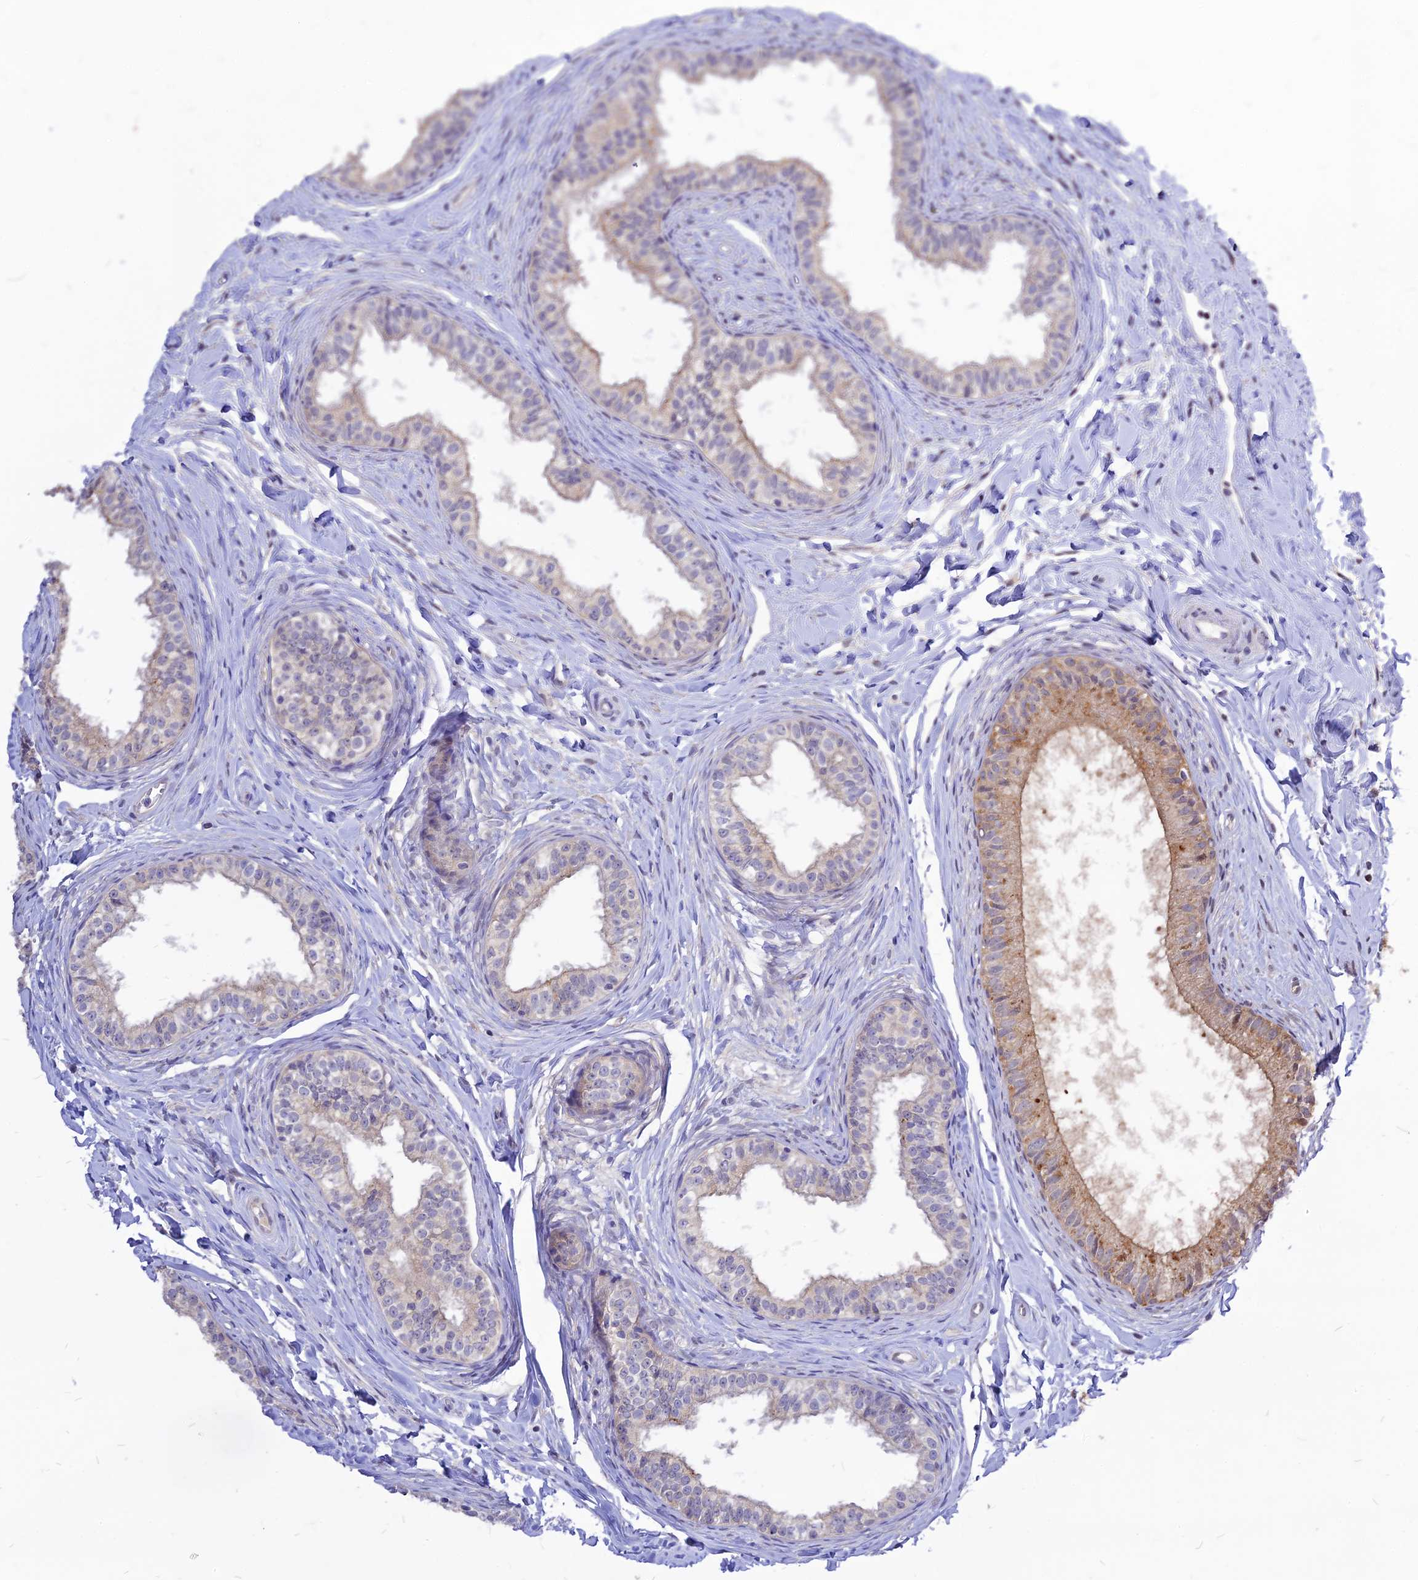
{"staining": {"intensity": "moderate", "quantity": "<25%", "location": "cytoplasmic/membranous"}, "tissue": "epididymis", "cell_type": "Glandular cells", "image_type": "normal", "snomed": [{"axis": "morphology", "description": "Normal tissue, NOS"}, {"axis": "topography", "description": "Epididymis"}], "caption": "Protein expression analysis of normal epididymis reveals moderate cytoplasmic/membranous positivity in about <25% of glandular cells.", "gene": "CZIB", "patient": {"sex": "male", "age": 34}}